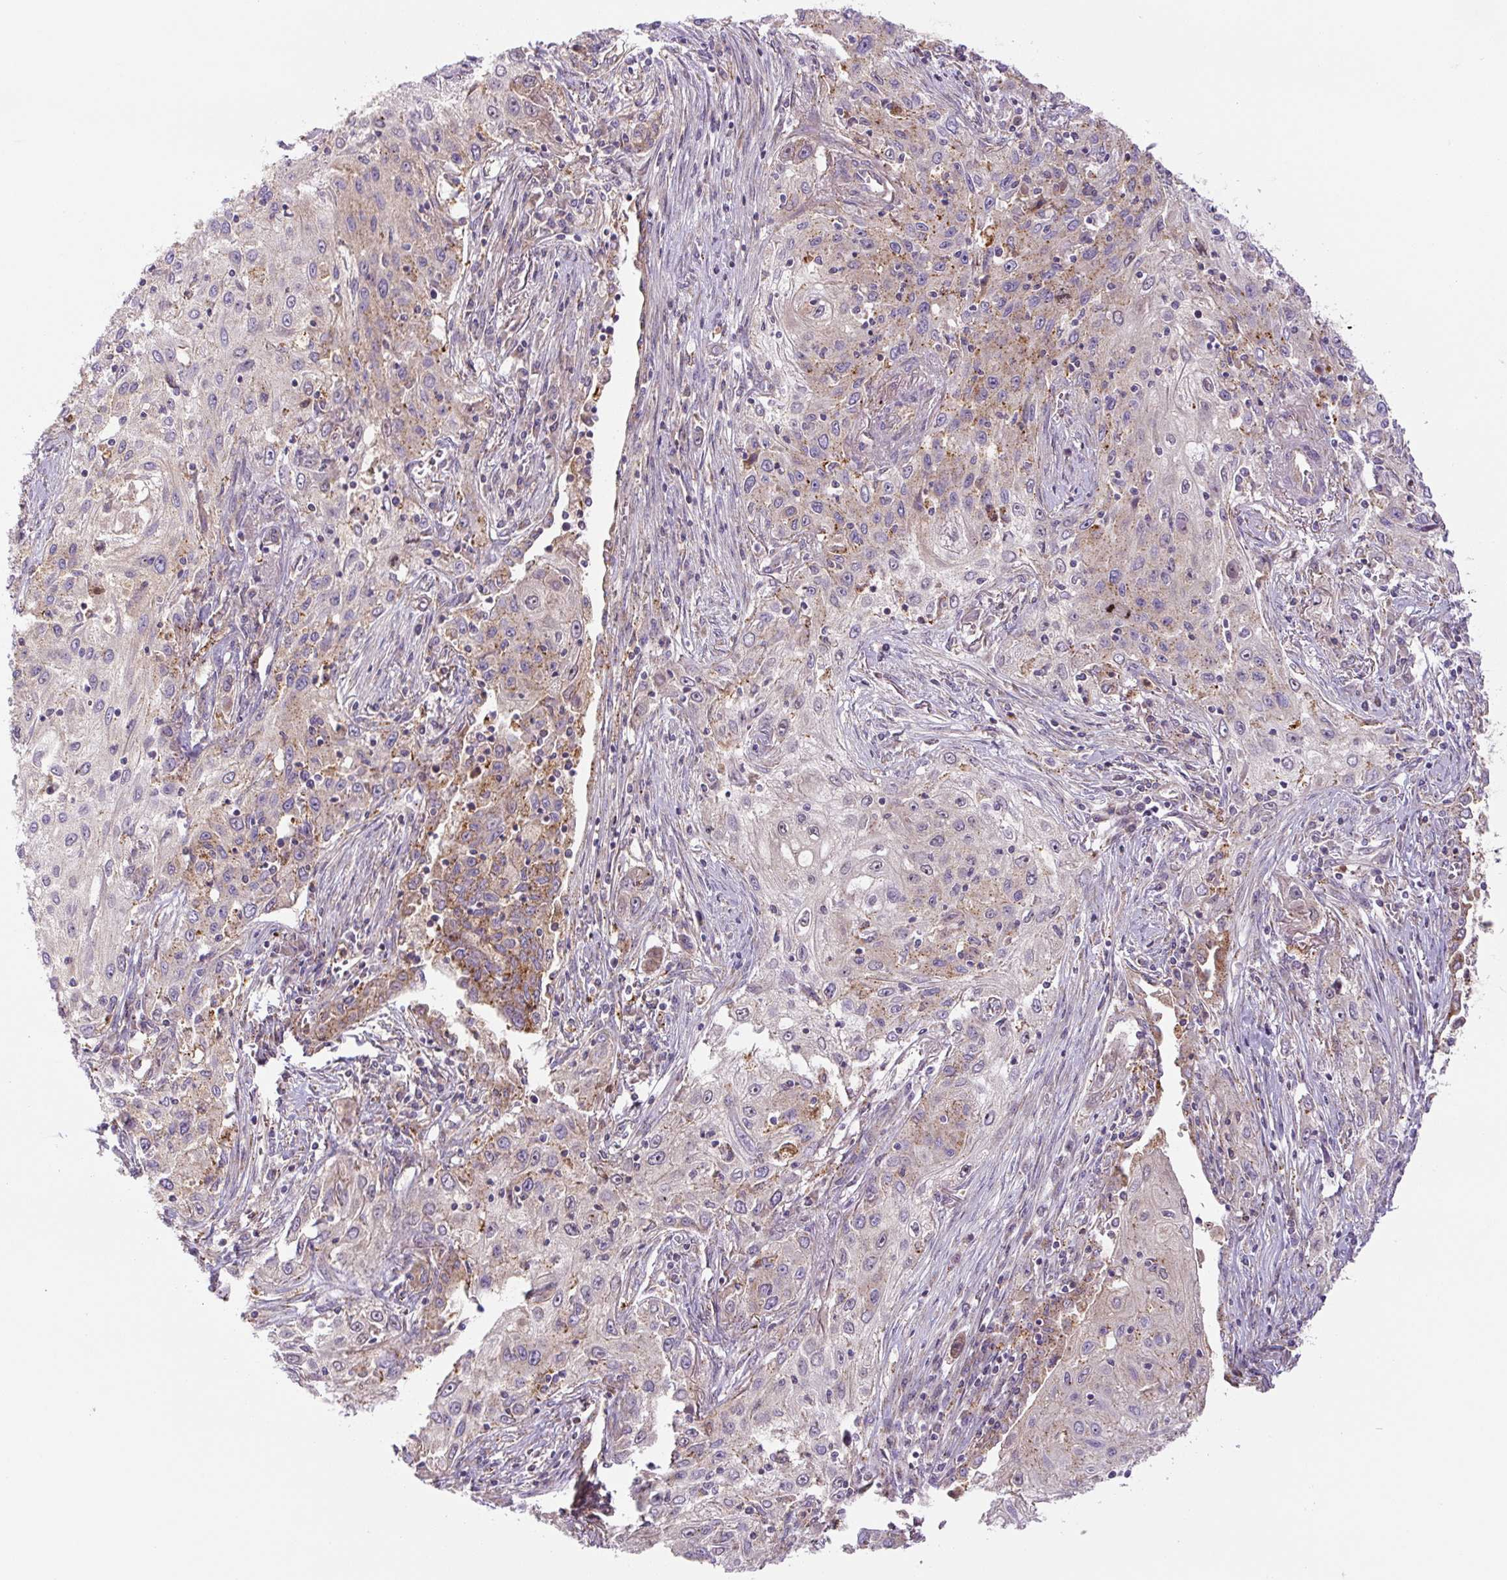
{"staining": {"intensity": "weak", "quantity": "<25%", "location": "cytoplasmic/membranous"}, "tissue": "lung cancer", "cell_type": "Tumor cells", "image_type": "cancer", "snomed": [{"axis": "morphology", "description": "Squamous cell carcinoma, NOS"}, {"axis": "topography", "description": "Lung"}], "caption": "Lung cancer stained for a protein using immunohistochemistry demonstrates no staining tumor cells.", "gene": "ZSWIM7", "patient": {"sex": "female", "age": 69}}